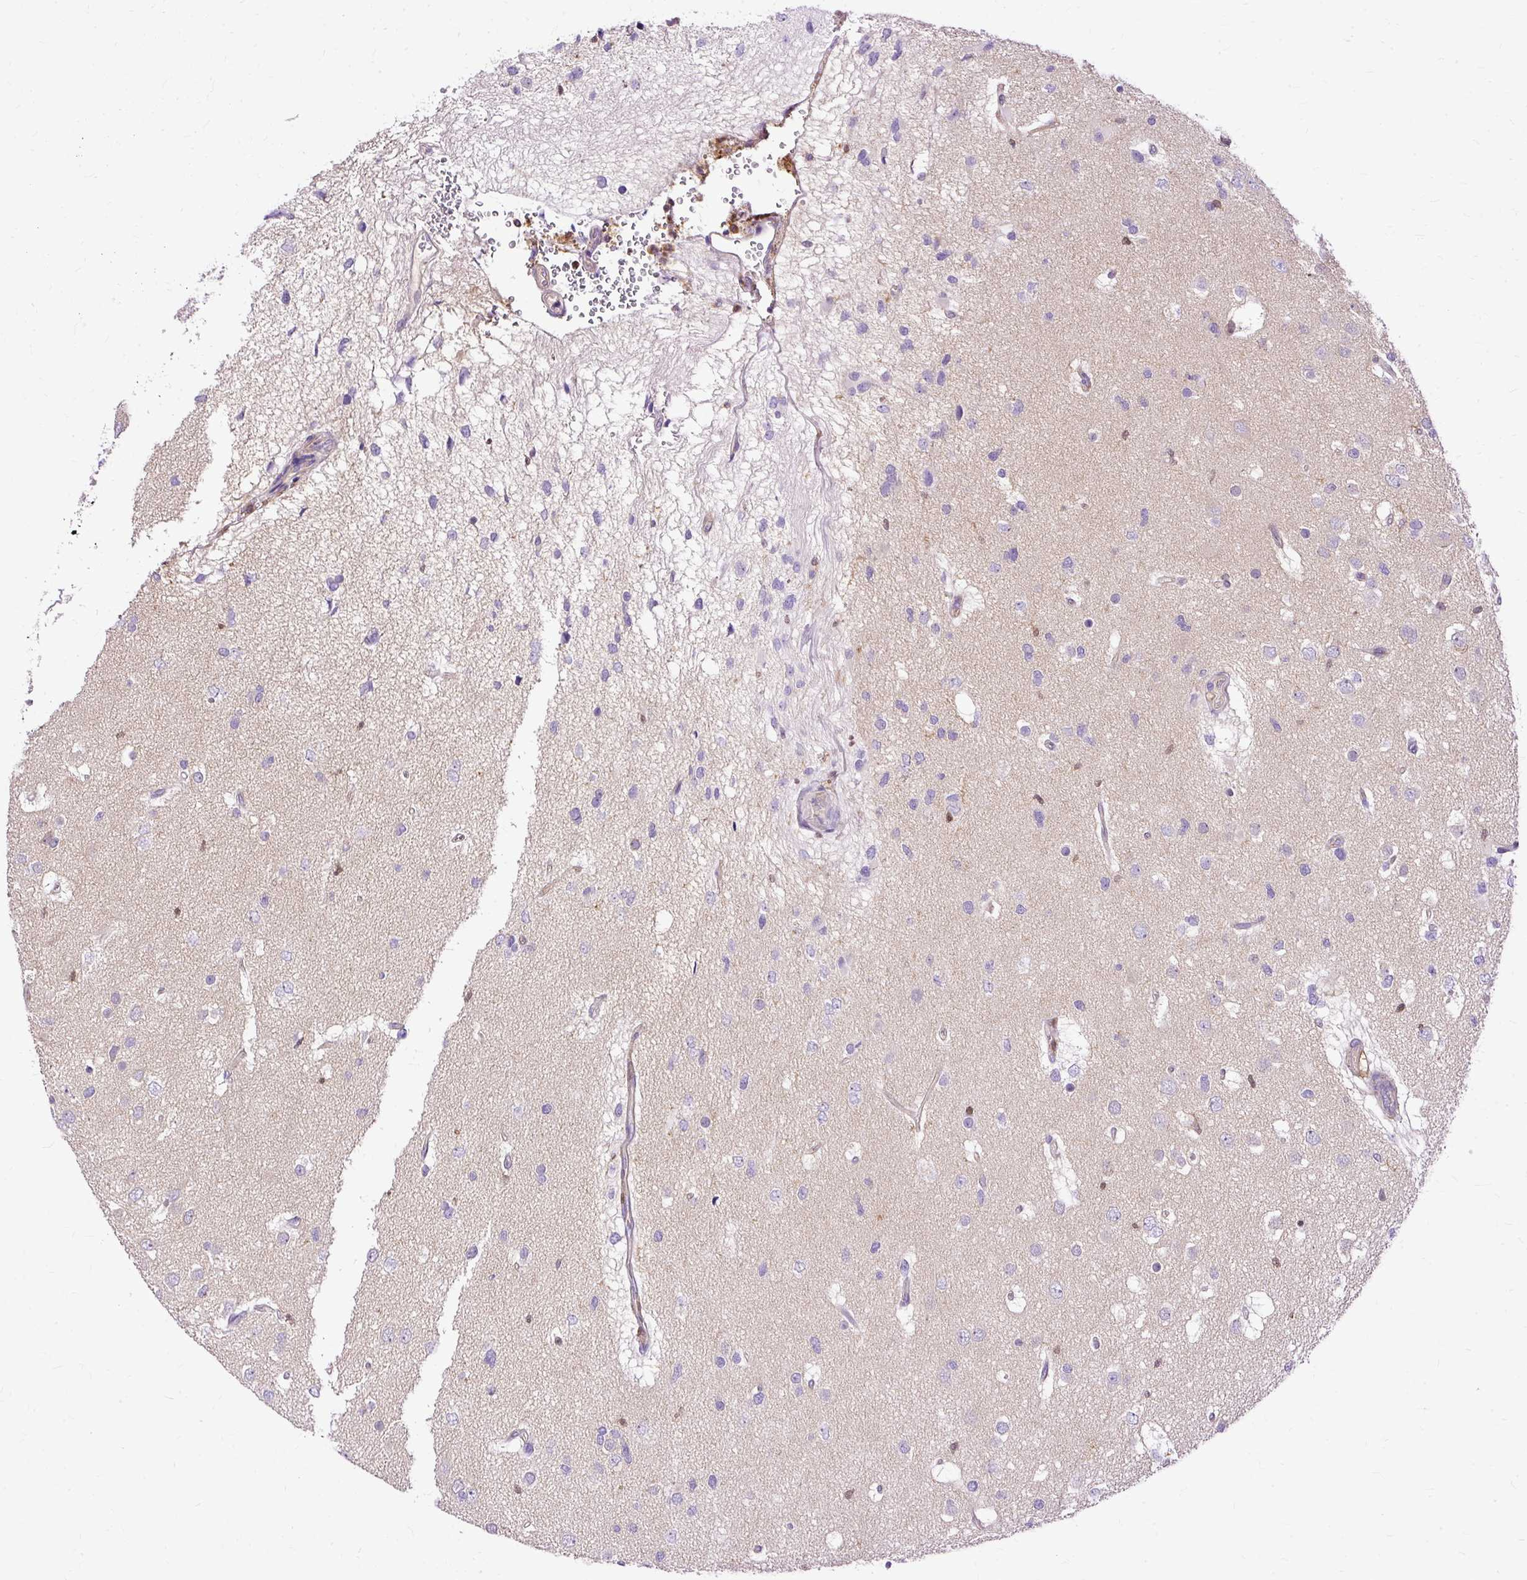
{"staining": {"intensity": "negative", "quantity": "none", "location": "none"}, "tissue": "glioma", "cell_type": "Tumor cells", "image_type": "cancer", "snomed": [{"axis": "morphology", "description": "Glioma, malignant, High grade"}, {"axis": "topography", "description": "Brain"}], "caption": "This is an immunohistochemistry (IHC) photomicrograph of human glioma. There is no staining in tumor cells.", "gene": "TWF2", "patient": {"sex": "male", "age": 53}}